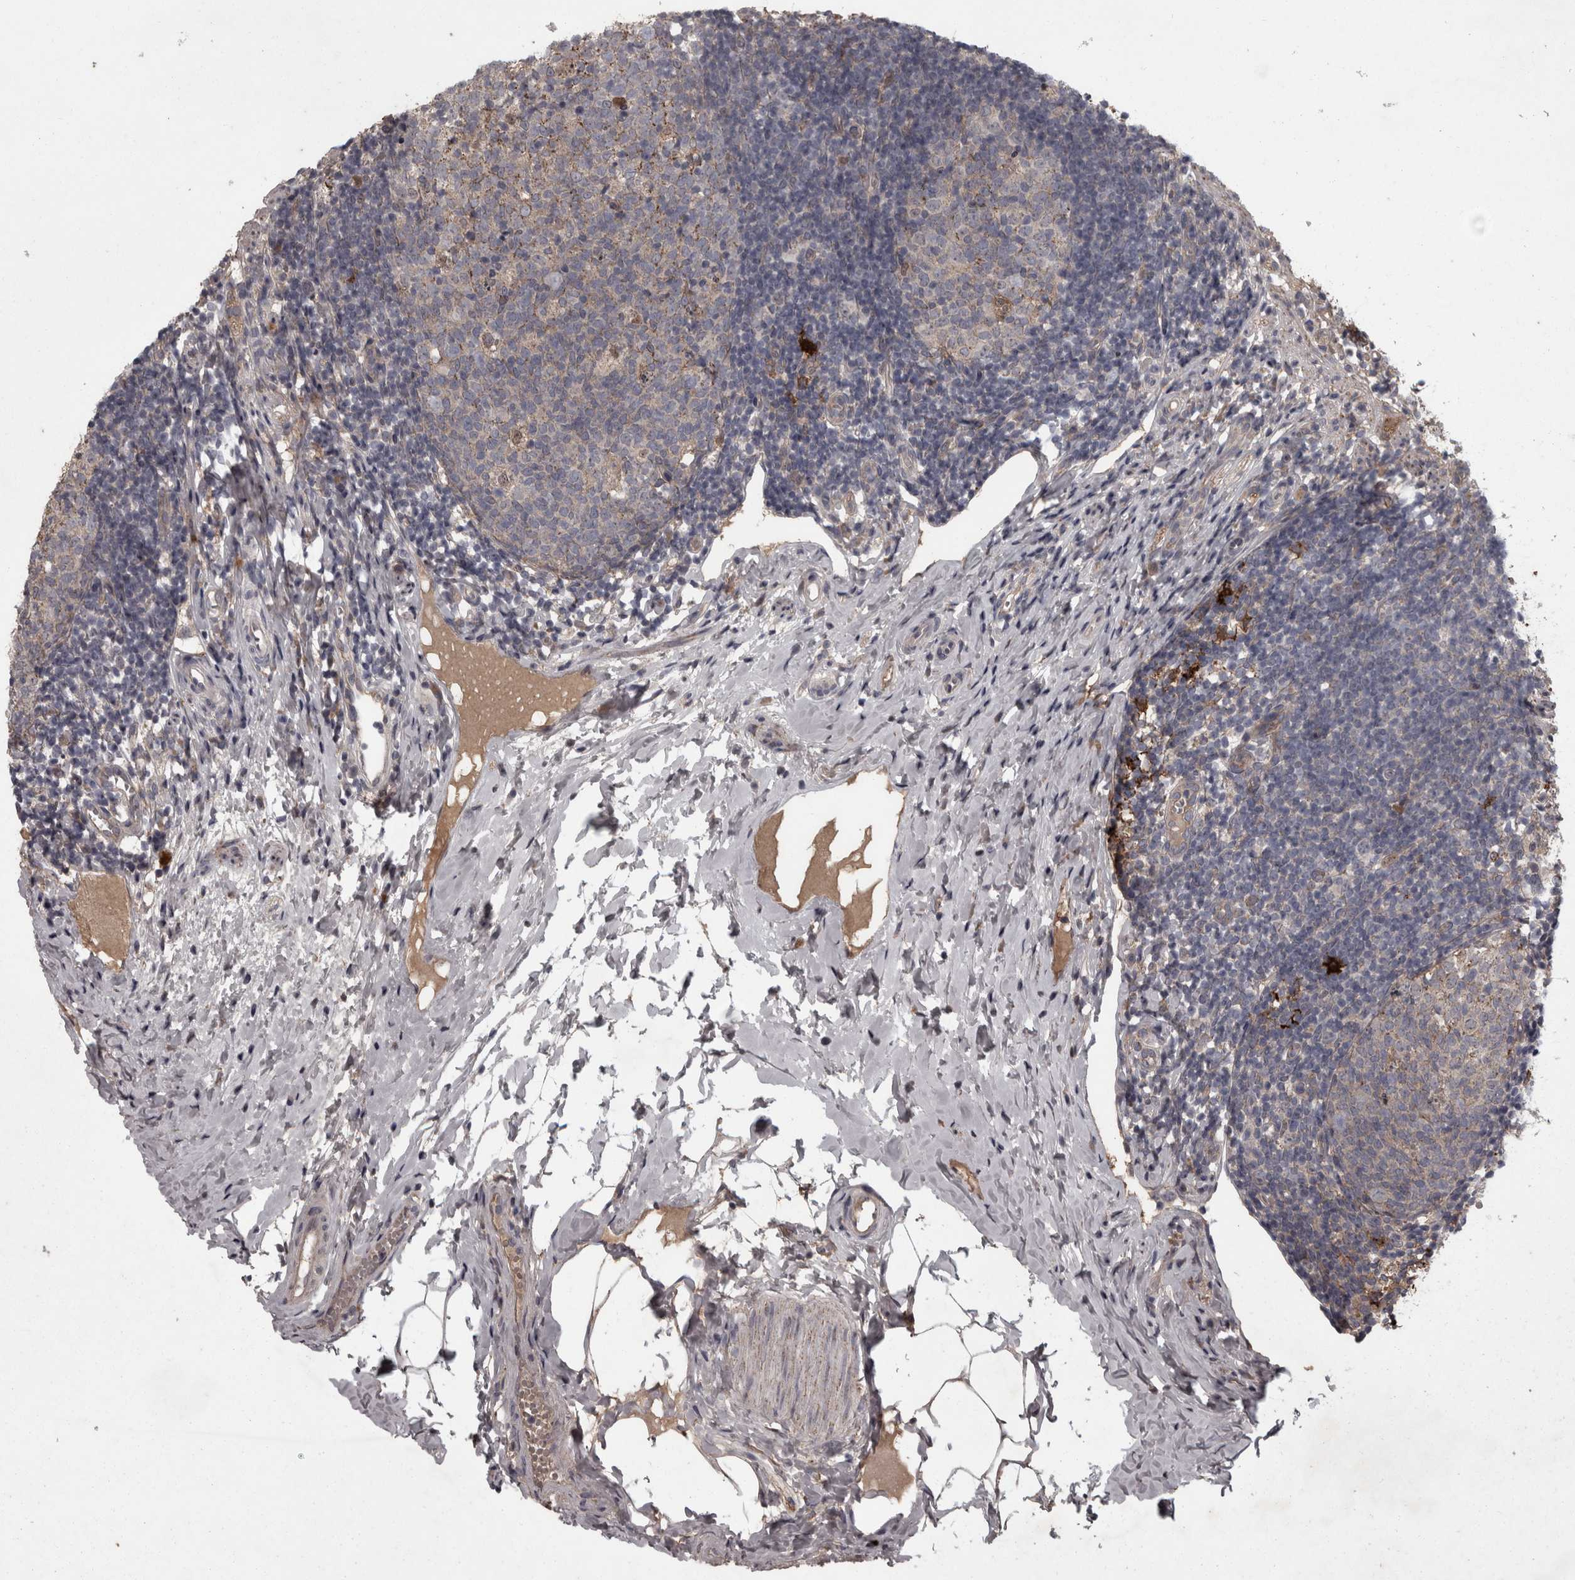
{"staining": {"intensity": "strong", "quantity": ">75%", "location": "cytoplasmic/membranous"}, "tissue": "appendix", "cell_type": "Glandular cells", "image_type": "normal", "snomed": [{"axis": "morphology", "description": "Normal tissue, NOS"}, {"axis": "topography", "description": "Appendix"}], "caption": "Immunohistochemistry (DAB) staining of benign appendix demonstrates strong cytoplasmic/membranous protein staining in approximately >75% of glandular cells. (IHC, brightfield microscopy, high magnification).", "gene": "PCDH17", "patient": {"sex": "female", "age": 20}}